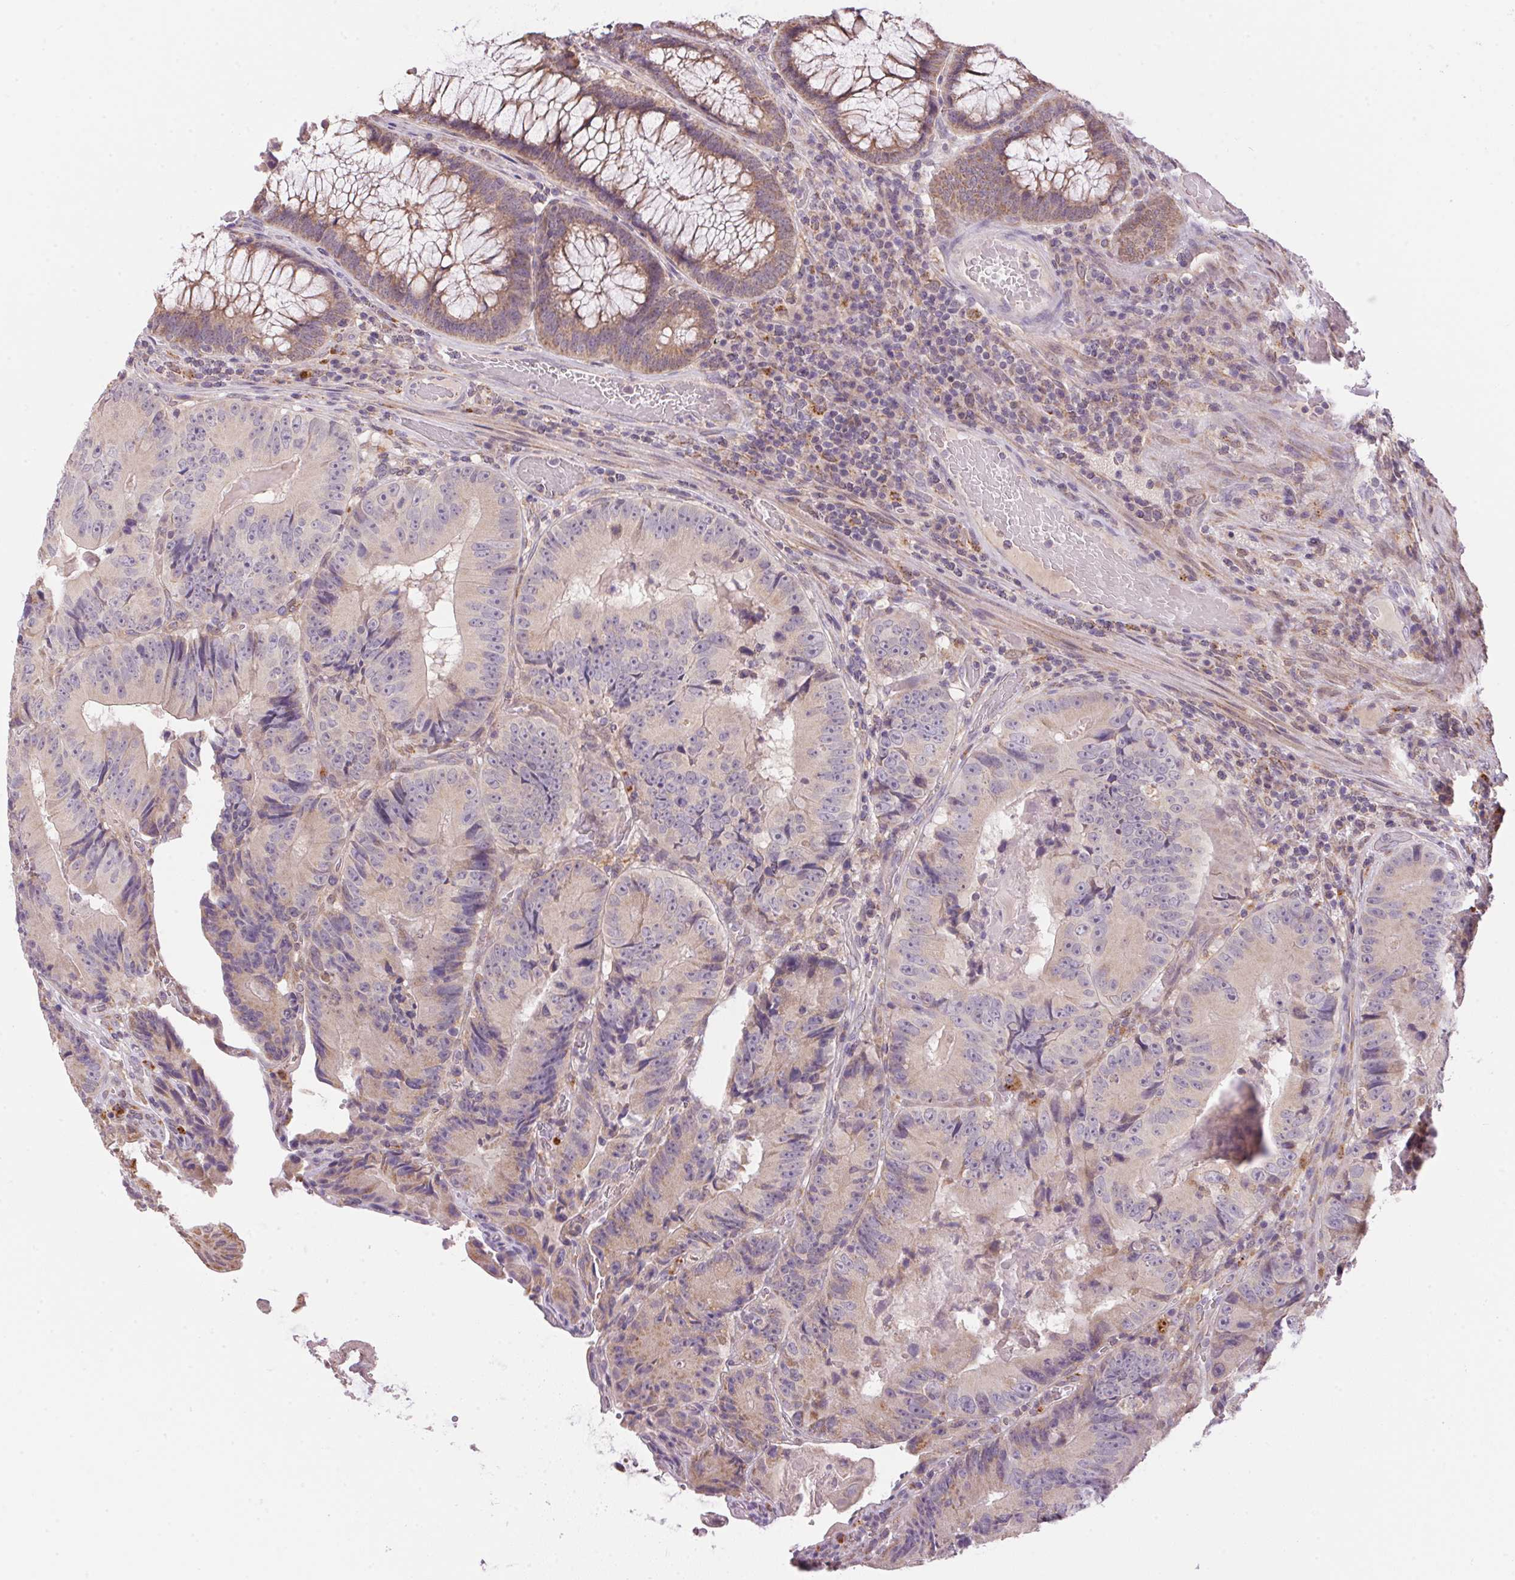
{"staining": {"intensity": "negative", "quantity": "none", "location": "none"}, "tissue": "colorectal cancer", "cell_type": "Tumor cells", "image_type": "cancer", "snomed": [{"axis": "morphology", "description": "Adenocarcinoma, NOS"}, {"axis": "topography", "description": "Colon"}], "caption": "The photomicrograph reveals no staining of tumor cells in colorectal cancer.", "gene": "ADH5", "patient": {"sex": "female", "age": 86}}